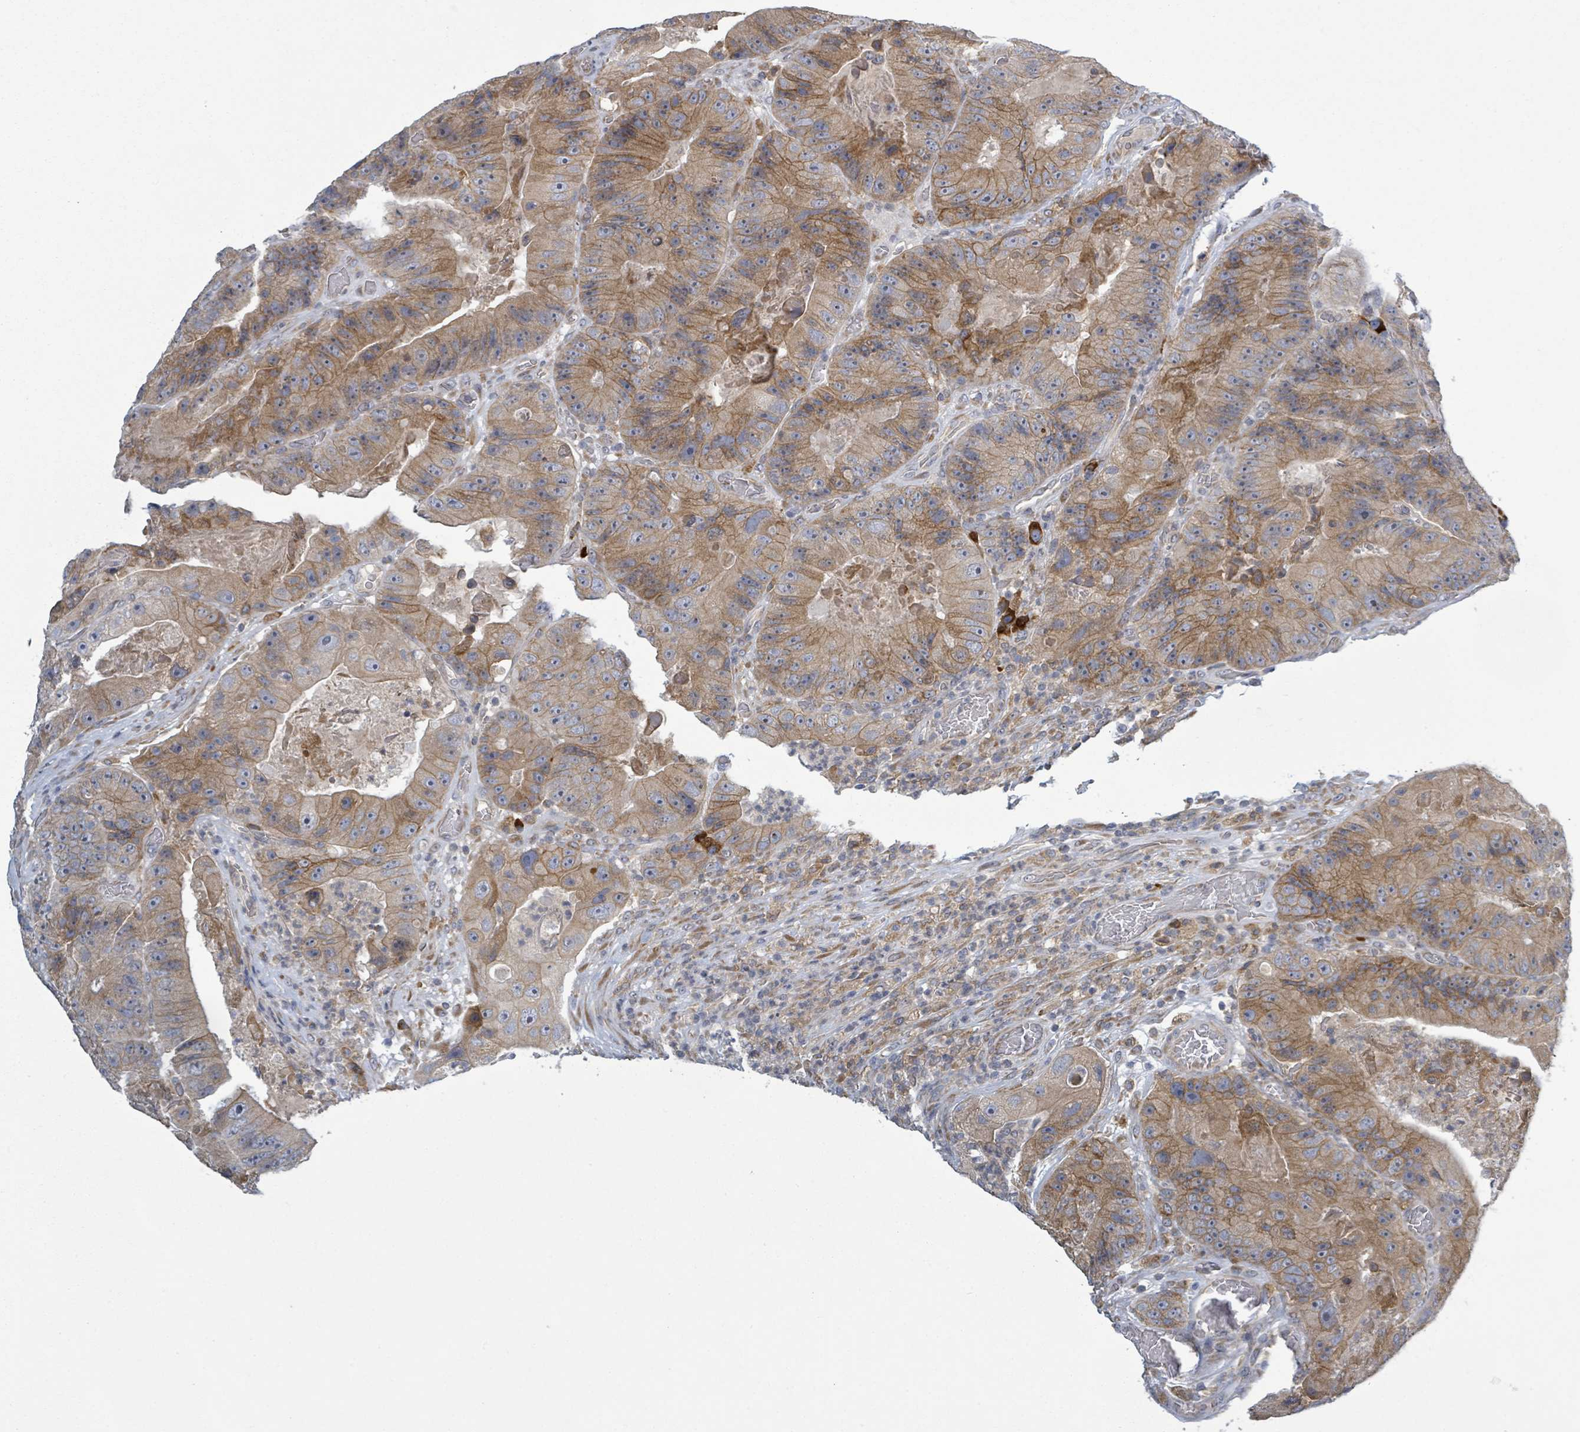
{"staining": {"intensity": "moderate", "quantity": ">75%", "location": "cytoplasmic/membranous"}, "tissue": "colorectal cancer", "cell_type": "Tumor cells", "image_type": "cancer", "snomed": [{"axis": "morphology", "description": "Adenocarcinoma, NOS"}, {"axis": "topography", "description": "Colon"}], "caption": "A histopathology image showing moderate cytoplasmic/membranous positivity in about >75% of tumor cells in colorectal cancer (adenocarcinoma), as visualized by brown immunohistochemical staining.", "gene": "ATP13A1", "patient": {"sex": "female", "age": 86}}